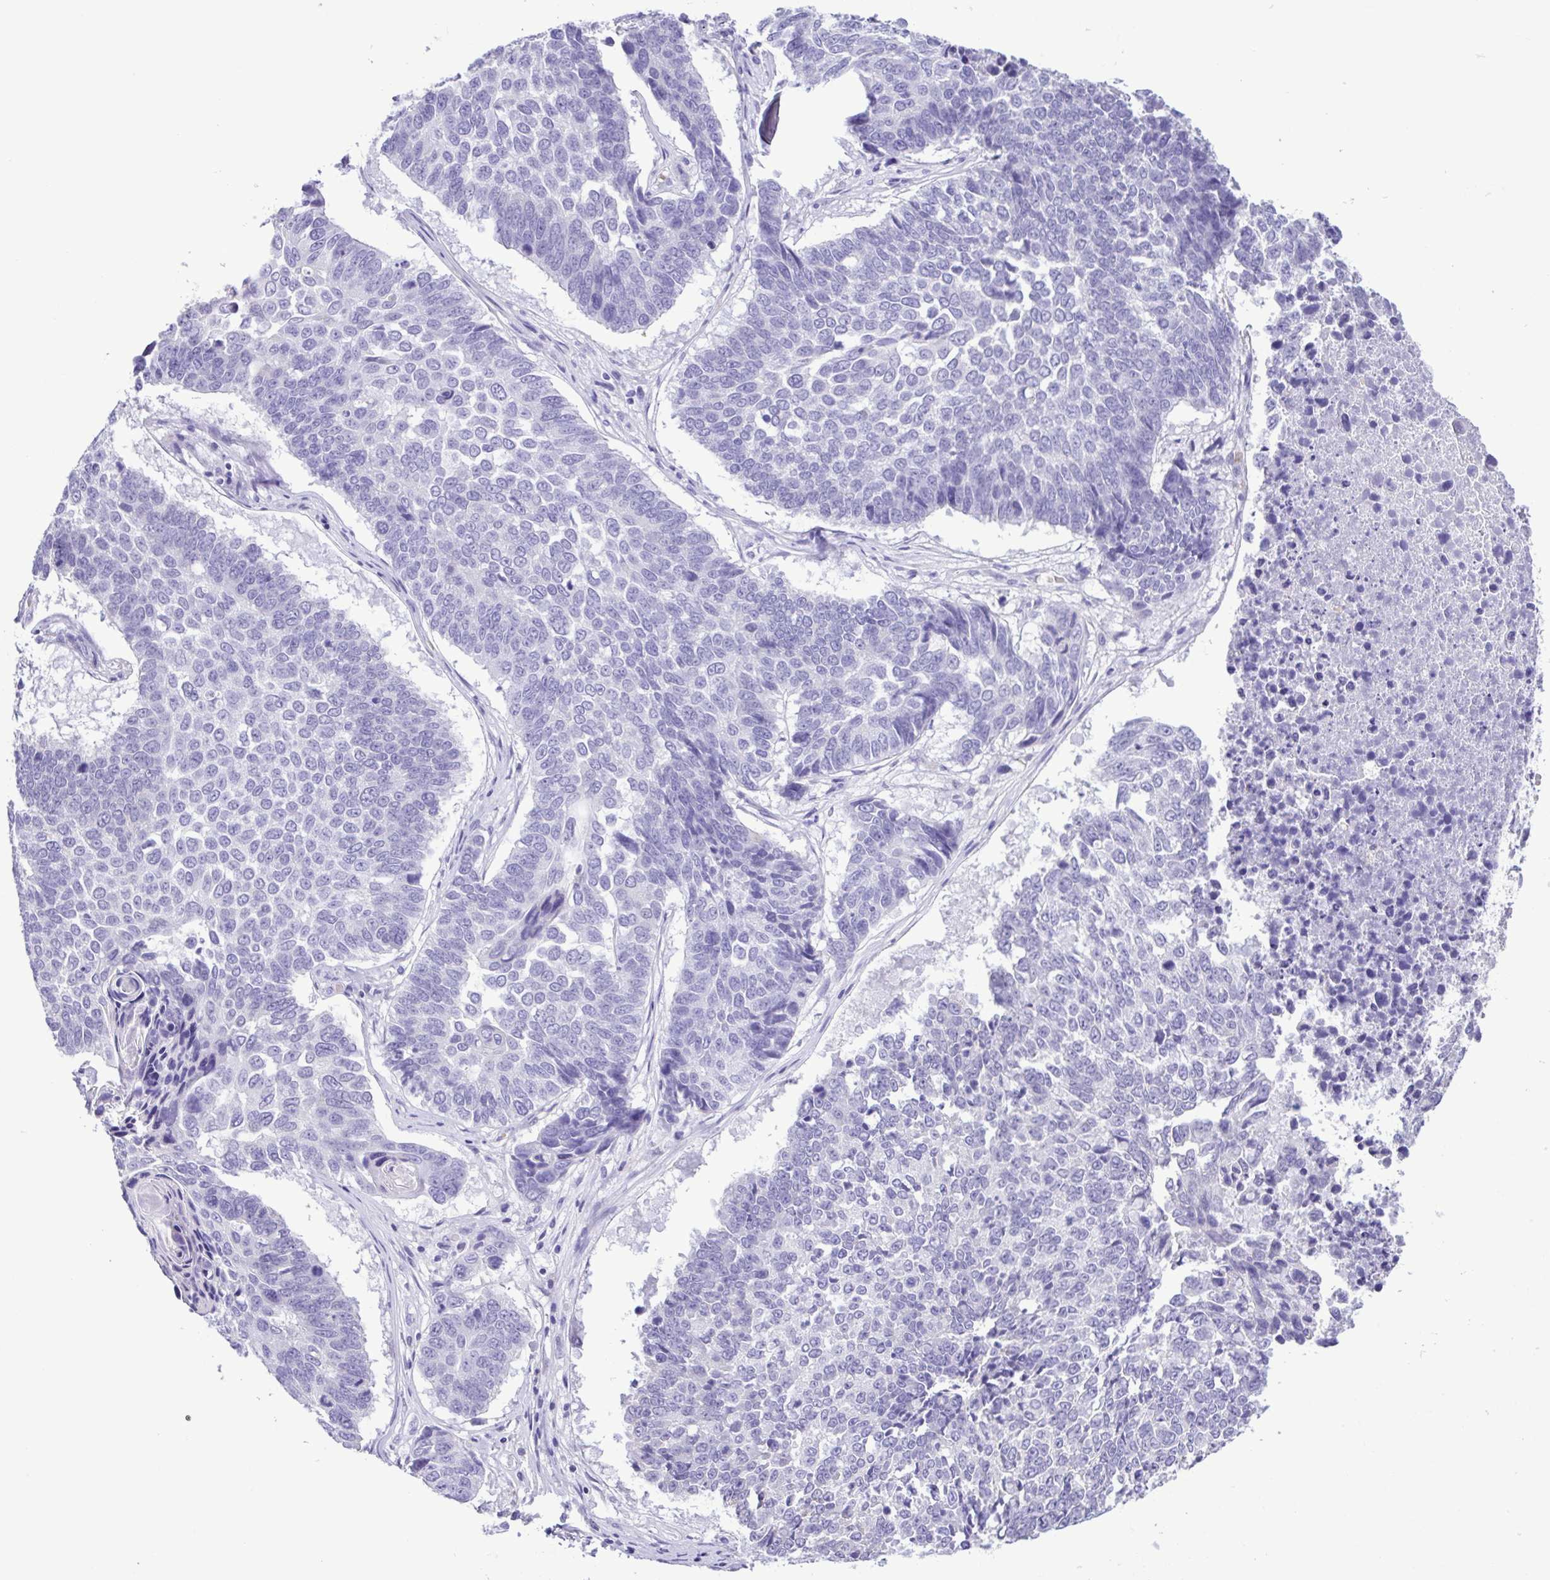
{"staining": {"intensity": "negative", "quantity": "none", "location": "none"}, "tissue": "lung cancer", "cell_type": "Tumor cells", "image_type": "cancer", "snomed": [{"axis": "morphology", "description": "Squamous cell carcinoma, NOS"}, {"axis": "topography", "description": "Lung"}], "caption": "The micrograph exhibits no significant staining in tumor cells of lung cancer.", "gene": "CBY2", "patient": {"sex": "male", "age": 73}}